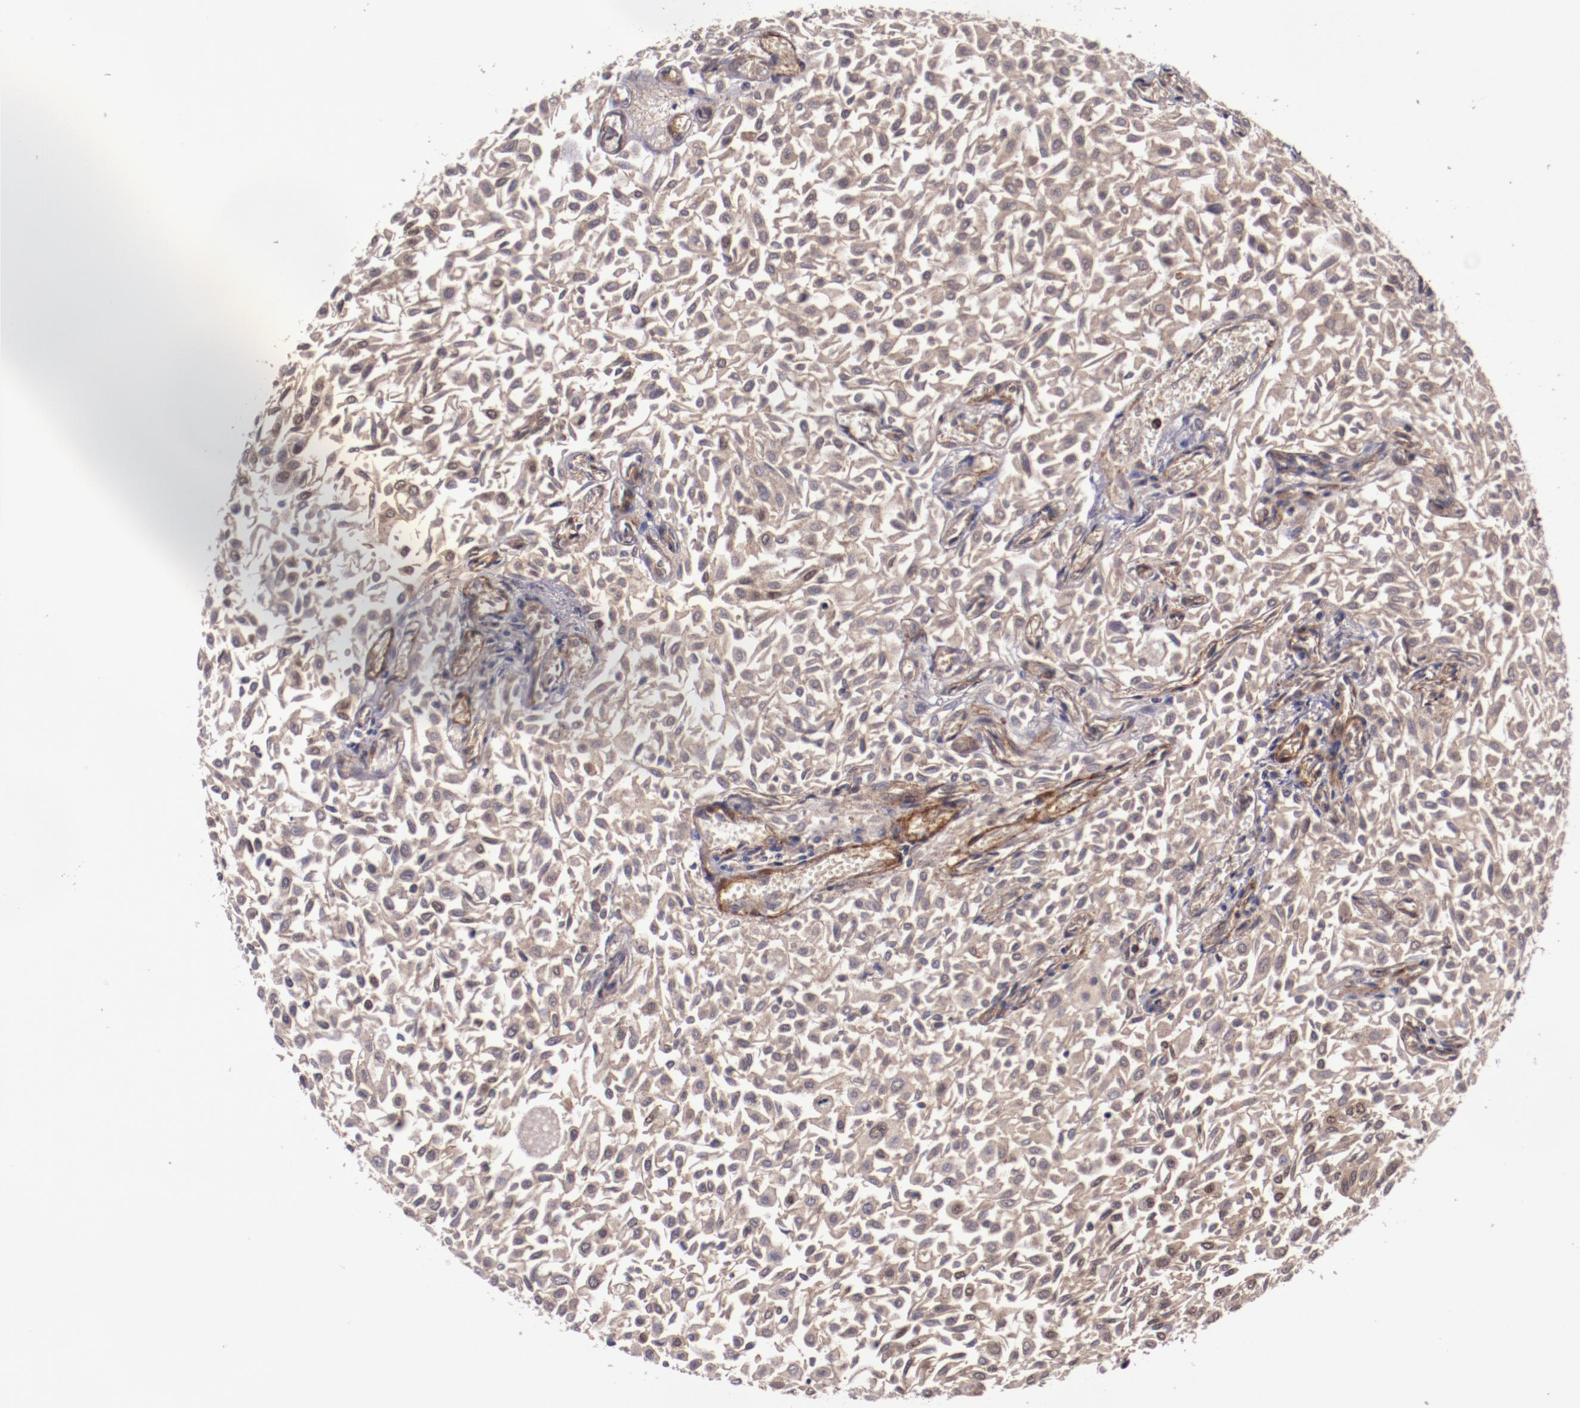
{"staining": {"intensity": "weak", "quantity": ">75%", "location": "cytoplasmic/membranous"}, "tissue": "urothelial cancer", "cell_type": "Tumor cells", "image_type": "cancer", "snomed": [{"axis": "morphology", "description": "Urothelial carcinoma, Low grade"}, {"axis": "topography", "description": "Urinary bladder"}], "caption": "Protein positivity by IHC demonstrates weak cytoplasmic/membranous positivity in approximately >75% of tumor cells in urothelial cancer. Using DAB (brown) and hematoxylin (blue) stains, captured at high magnification using brightfield microscopy.", "gene": "FTSJ1", "patient": {"sex": "male", "age": 64}}